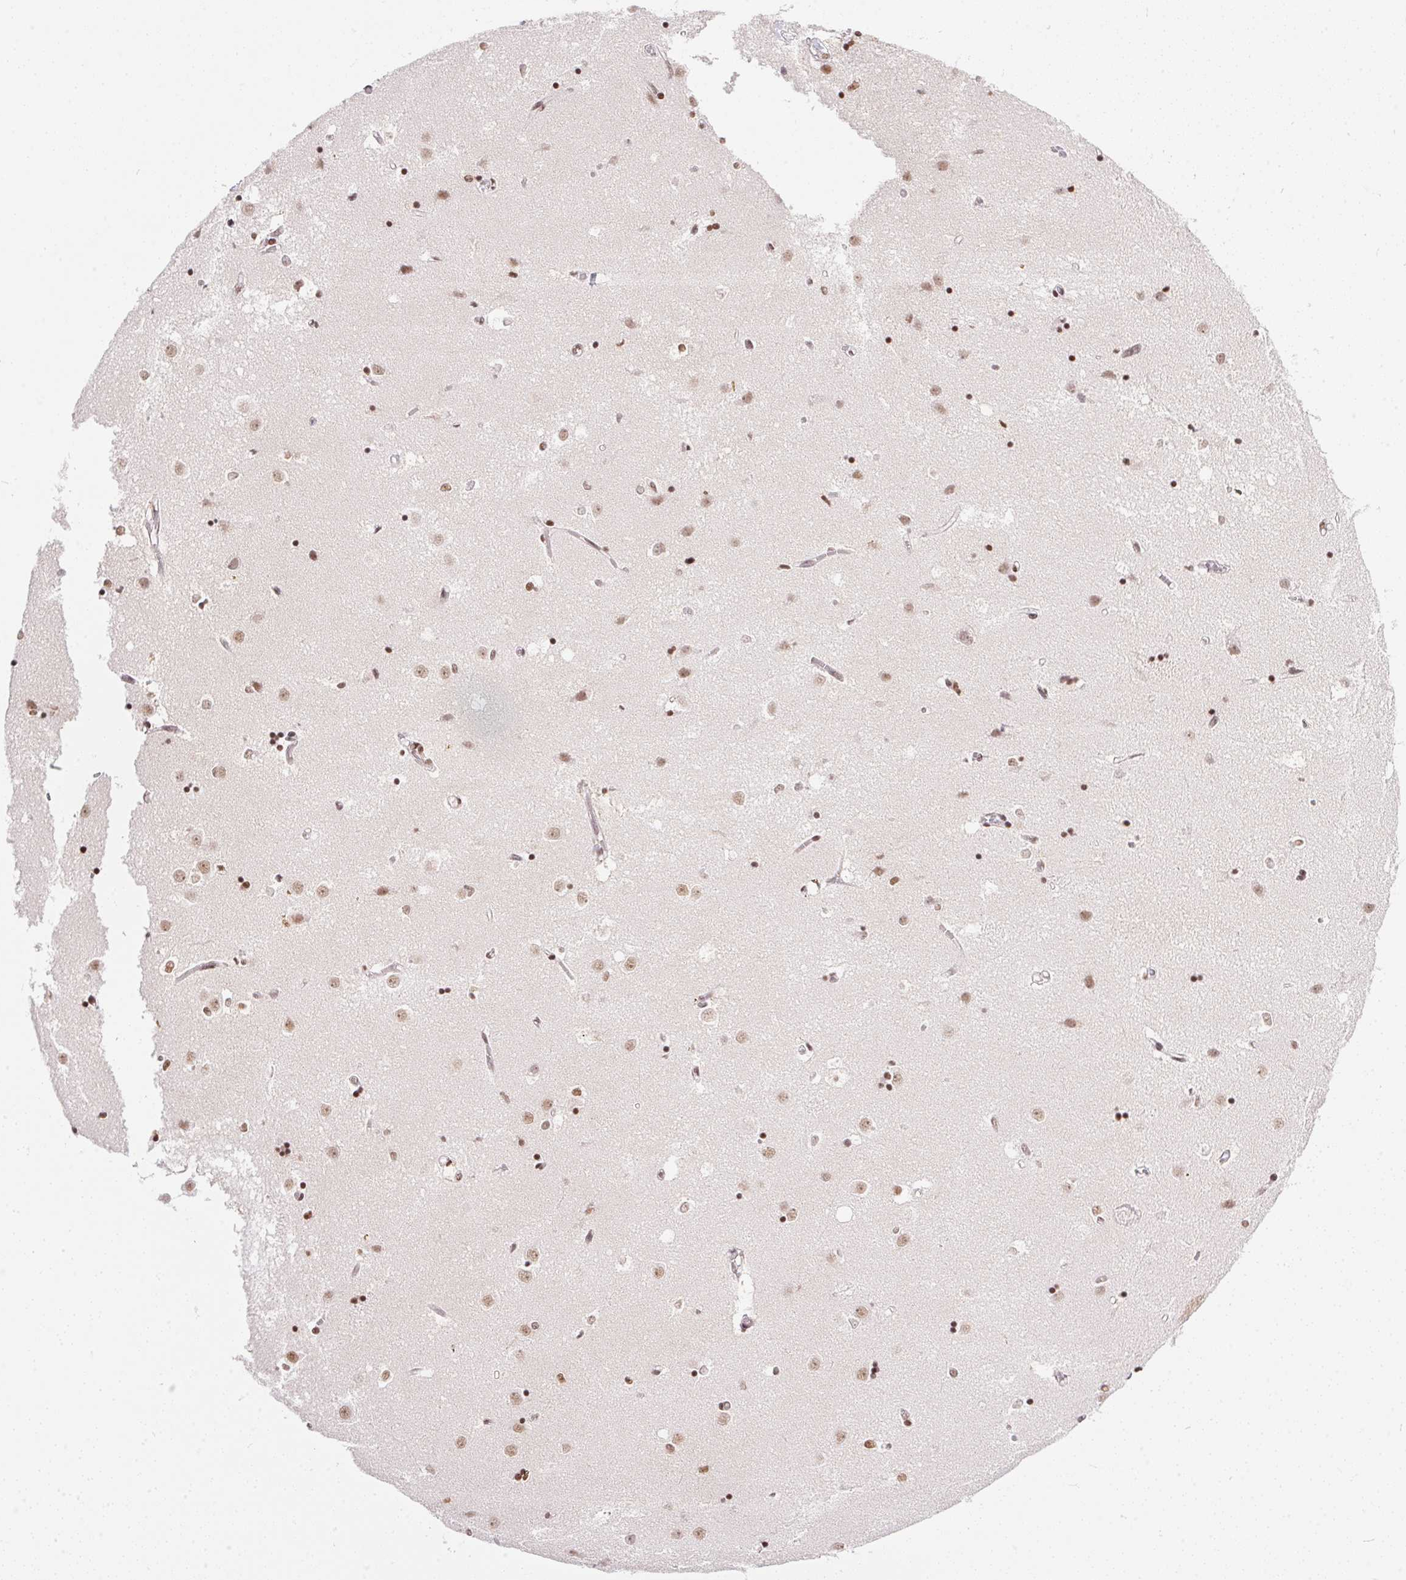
{"staining": {"intensity": "strong", "quantity": "25%-75%", "location": "nuclear"}, "tissue": "caudate", "cell_type": "Glial cells", "image_type": "normal", "snomed": [{"axis": "morphology", "description": "Normal tissue, NOS"}, {"axis": "topography", "description": "Lateral ventricle wall"}], "caption": "DAB (3,3'-diaminobenzidine) immunohistochemical staining of unremarkable caudate shows strong nuclear protein expression in about 25%-75% of glial cells.", "gene": "NFE2L1", "patient": {"sex": "male", "age": 54}}